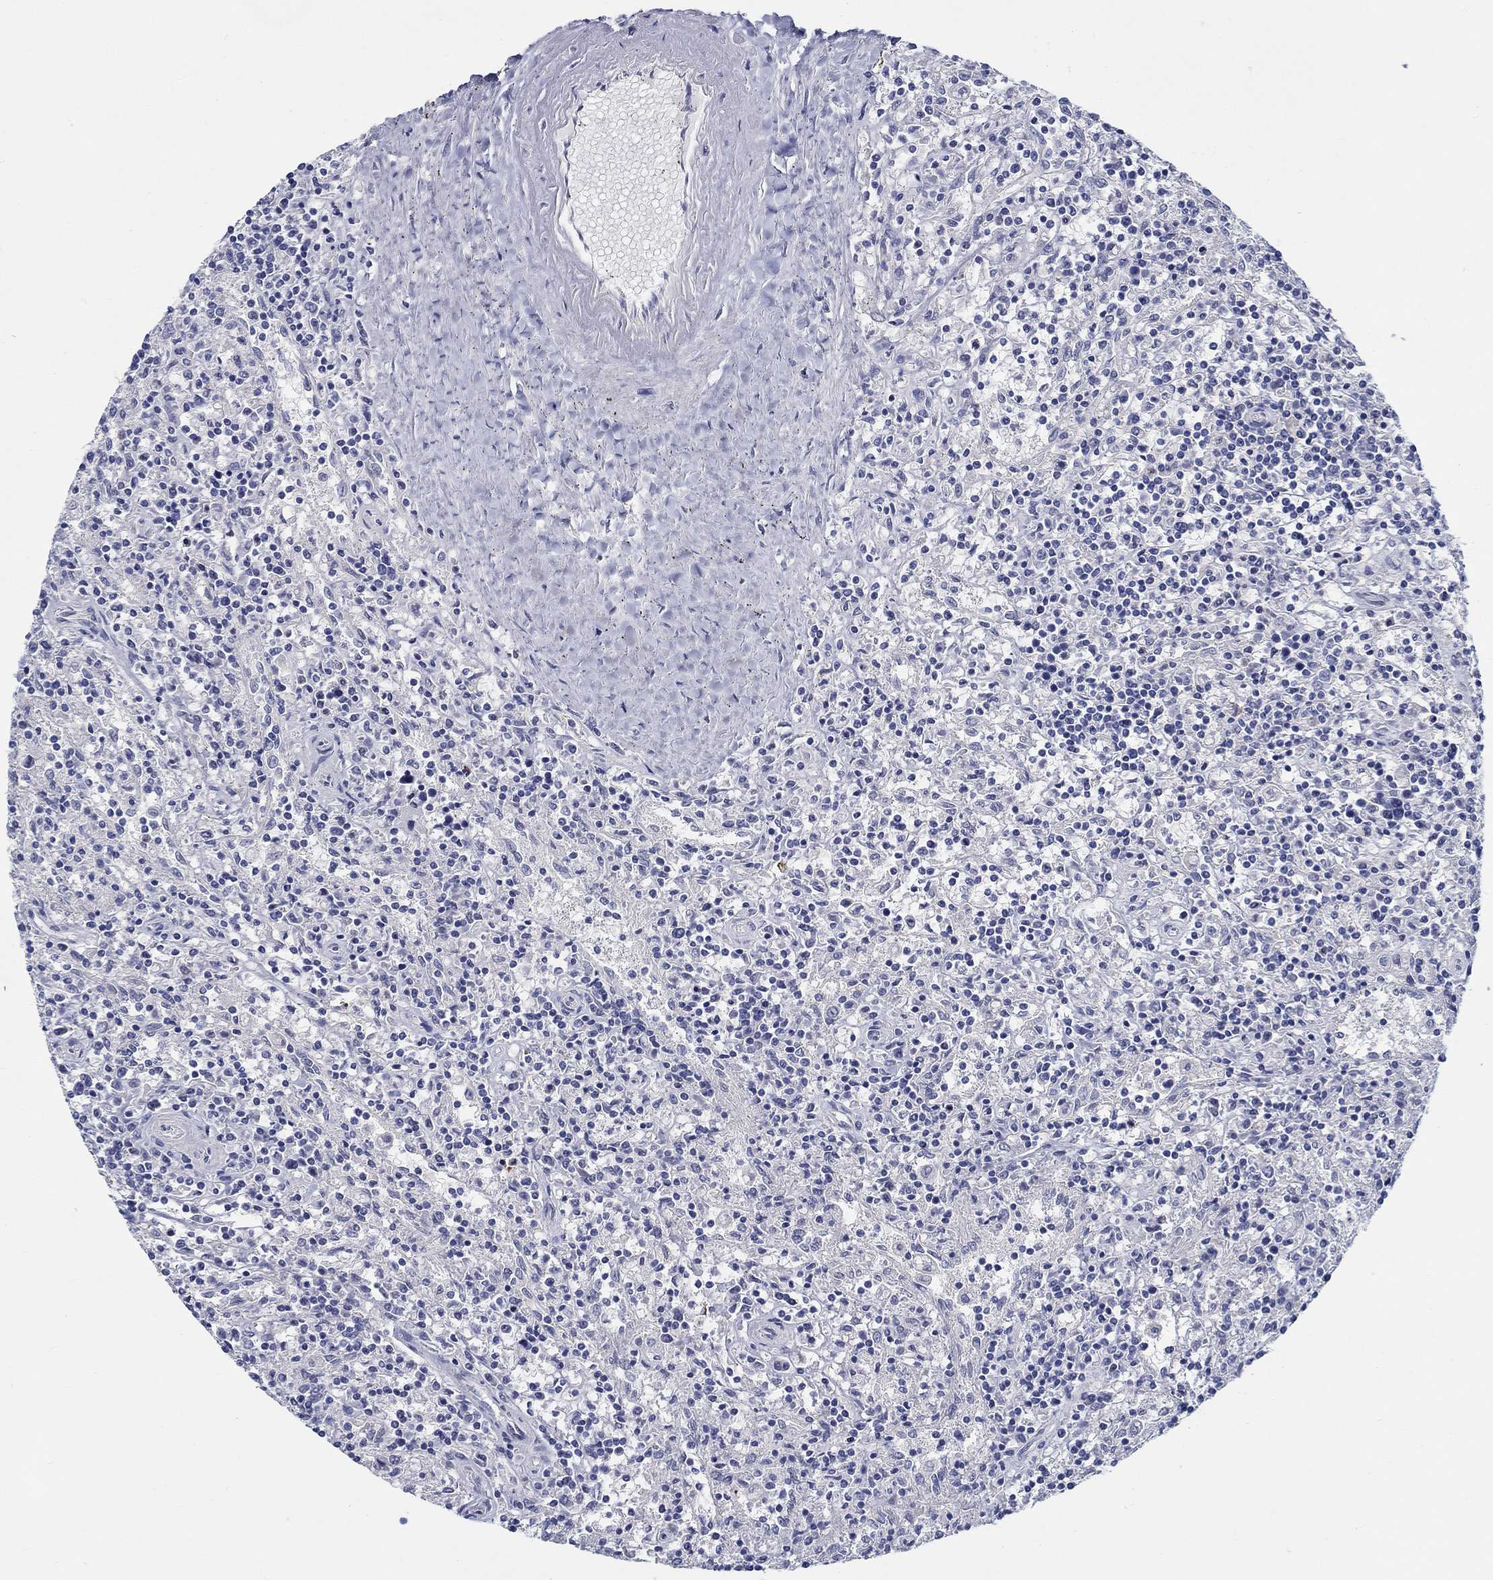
{"staining": {"intensity": "negative", "quantity": "none", "location": "none"}, "tissue": "lymphoma", "cell_type": "Tumor cells", "image_type": "cancer", "snomed": [{"axis": "morphology", "description": "Malignant lymphoma, non-Hodgkin's type, Low grade"}, {"axis": "topography", "description": "Spleen"}], "caption": "IHC of human lymphoma demonstrates no positivity in tumor cells. The staining was performed using DAB to visualize the protein expression in brown, while the nuclei were stained in blue with hematoxylin (Magnification: 20x).", "gene": "RAP1GAP", "patient": {"sex": "male", "age": 62}}